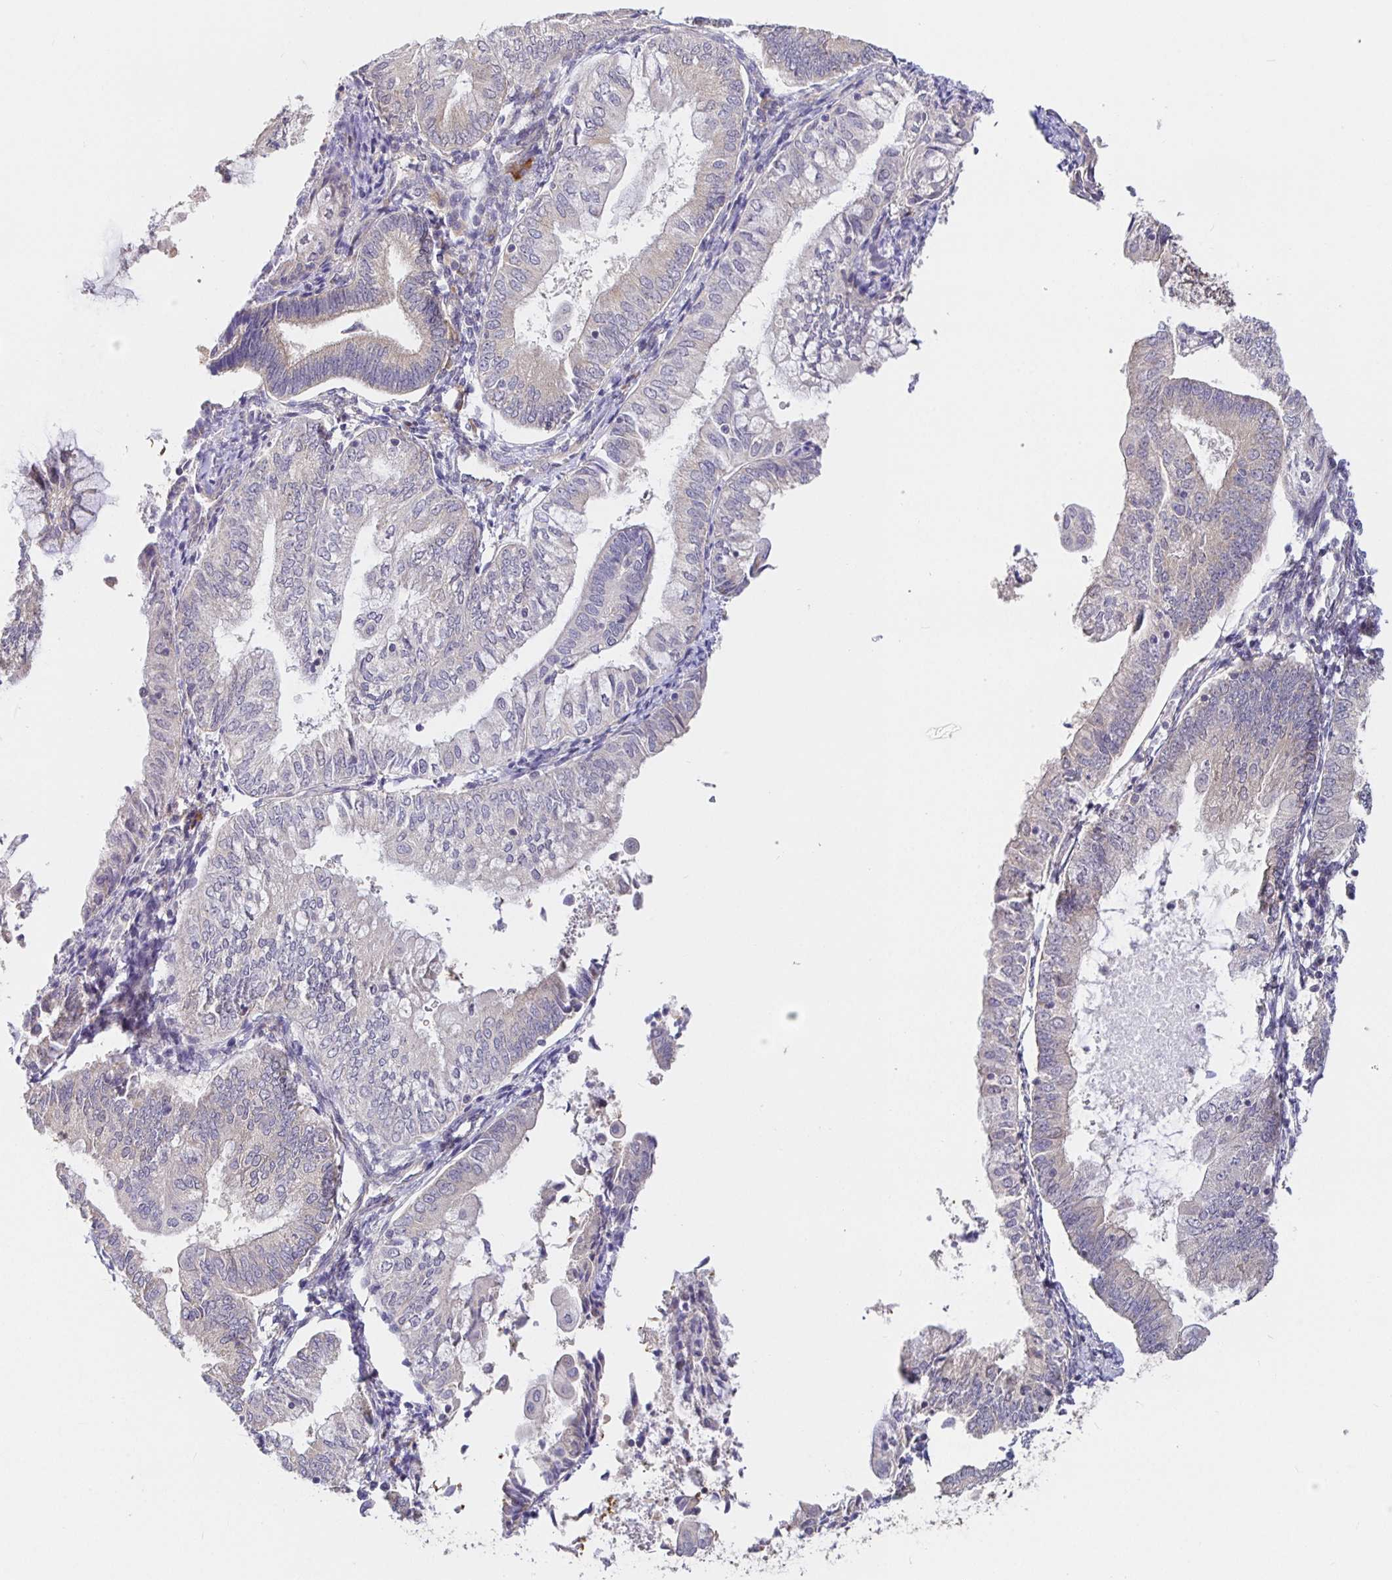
{"staining": {"intensity": "negative", "quantity": "none", "location": "none"}, "tissue": "endometrial cancer", "cell_type": "Tumor cells", "image_type": "cancer", "snomed": [{"axis": "morphology", "description": "Adenocarcinoma, NOS"}, {"axis": "topography", "description": "Endometrium"}], "caption": "Tumor cells are negative for protein expression in human endometrial cancer. (DAB immunohistochemistry, high magnification).", "gene": "ZDHHC11", "patient": {"sex": "female", "age": 55}}